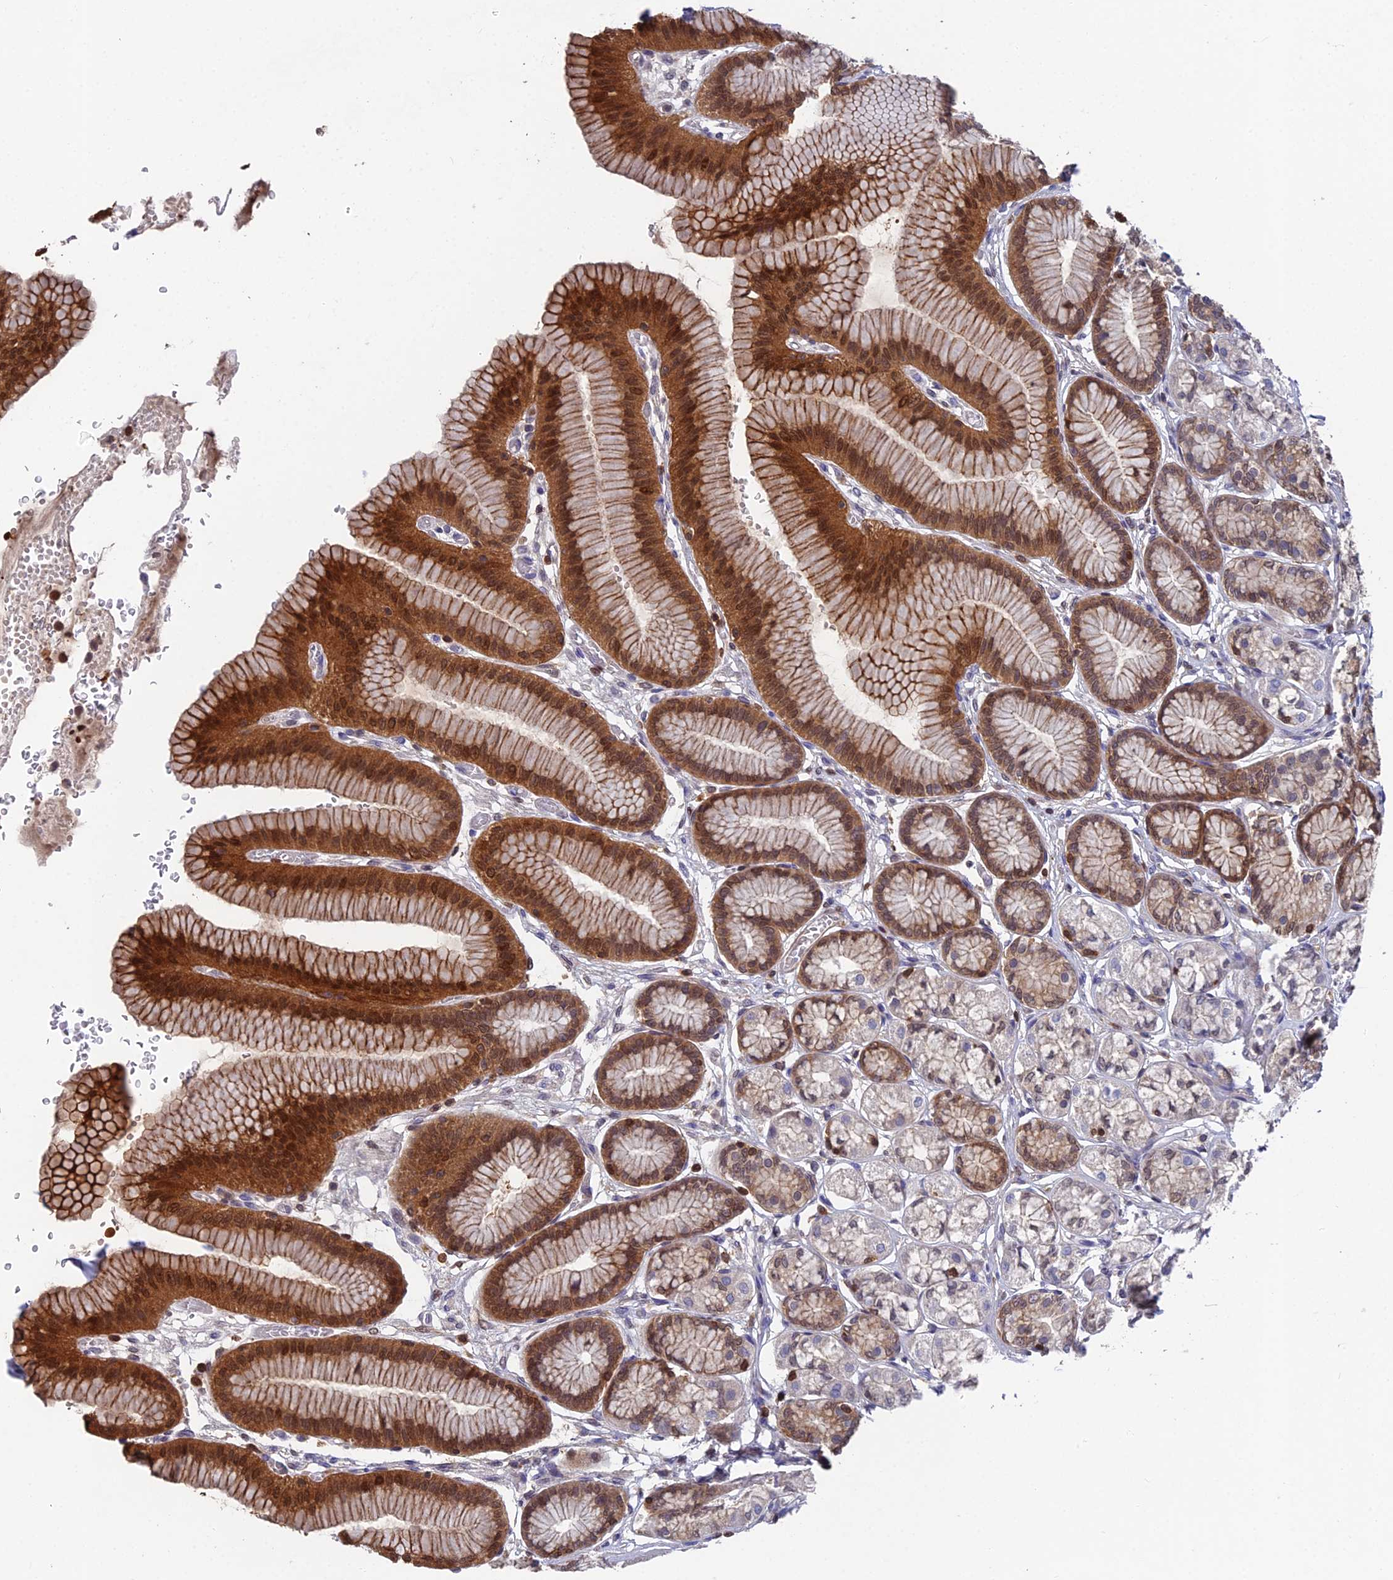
{"staining": {"intensity": "strong", "quantity": "25%-75%", "location": "cytoplasmic/membranous,nuclear"}, "tissue": "stomach", "cell_type": "Glandular cells", "image_type": "normal", "snomed": [{"axis": "morphology", "description": "Normal tissue, NOS"}, {"axis": "morphology", "description": "Adenocarcinoma, NOS"}, {"axis": "morphology", "description": "Adenocarcinoma, High grade"}, {"axis": "topography", "description": "Stomach, upper"}, {"axis": "topography", "description": "Stomach"}], "caption": "An IHC photomicrograph of unremarkable tissue is shown. Protein staining in brown labels strong cytoplasmic/membranous,nuclear positivity in stomach within glandular cells.", "gene": "GALK2", "patient": {"sex": "female", "age": 65}}